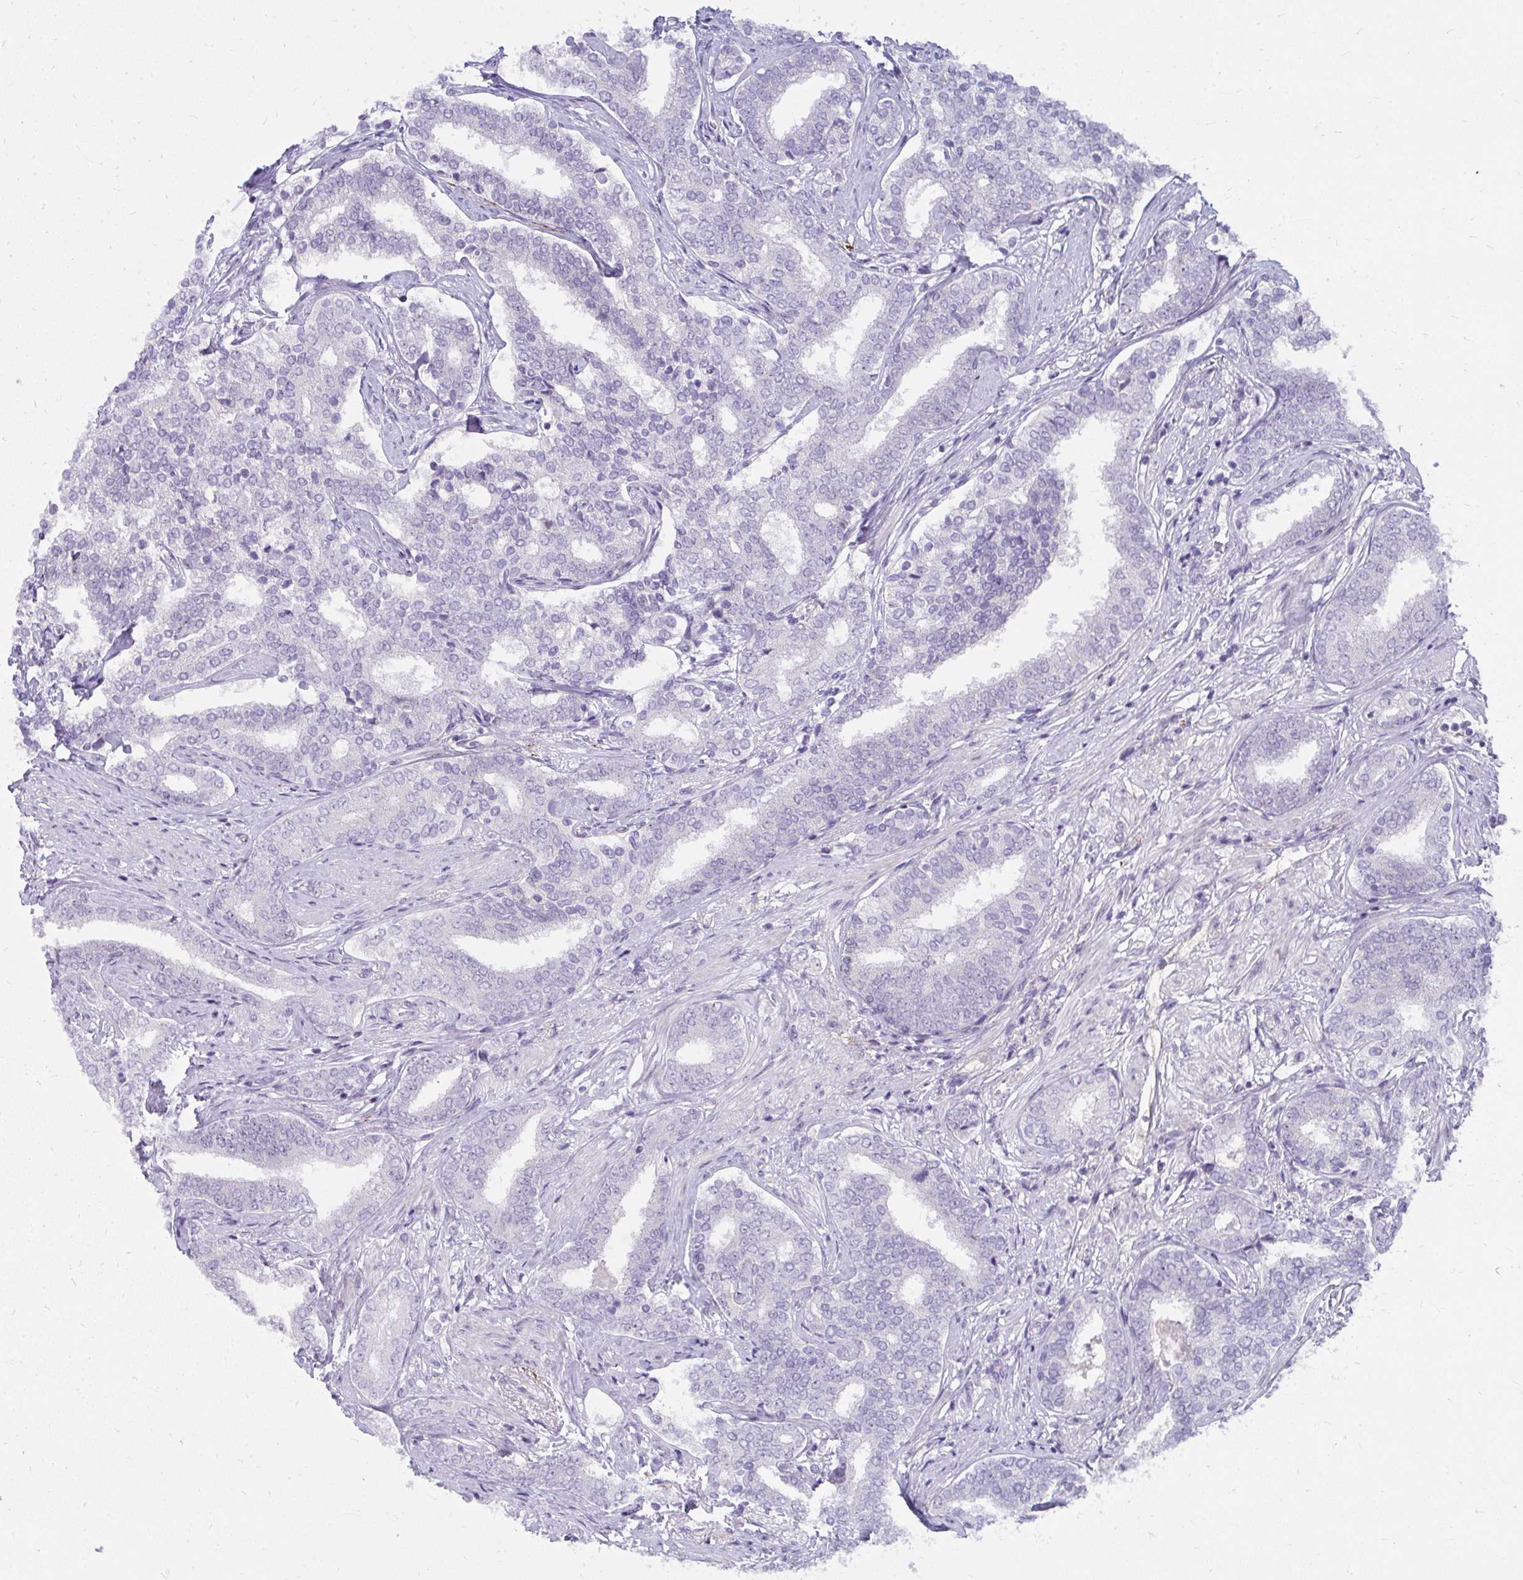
{"staining": {"intensity": "negative", "quantity": "none", "location": "none"}, "tissue": "prostate cancer", "cell_type": "Tumor cells", "image_type": "cancer", "snomed": [{"axis": "morphology", "description": "Adenocarcinoma, High grade"}, {"axis": "topography", "description": "Prostate"}], "caption": "IHC photomicrograph of prostate high-grade adenocarcinoma stained for a protein (brown), which demonstrates no expression in tumor cells.", "gene": "MUS81", "patient": {"sex": "male", "age": 72}}